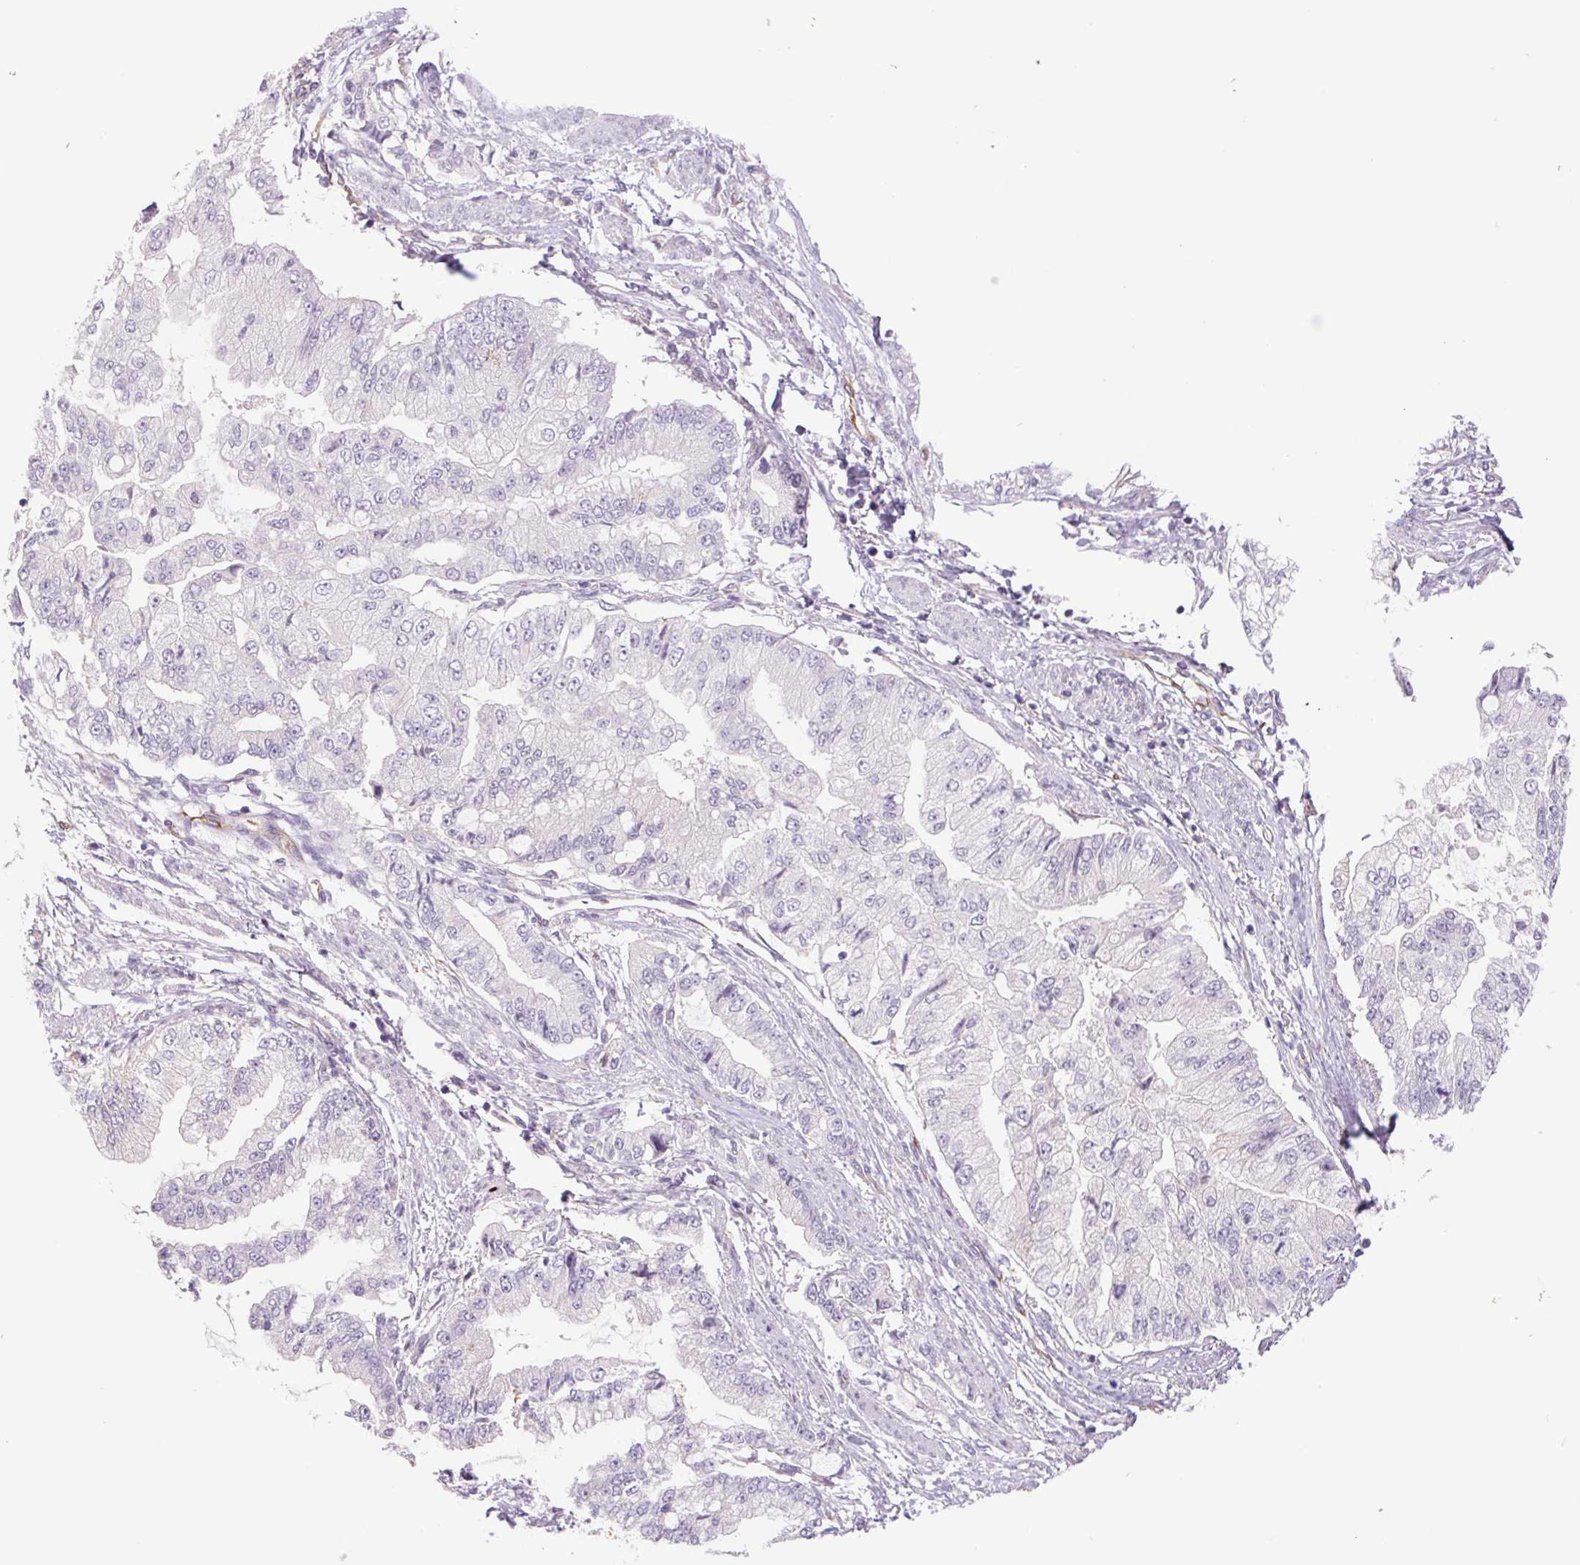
{"staining": {"intensity": "negative", "quantity": "none", "location": "none"}, "tissue": "stomach cancer", "cell_type": "Tumor cells", "image_type": "cancer", "snomed": [{"axis": "morphology", "description": "Adenocarcinoma, NOS"}, {"axis": "topography", "description": "Stomach, upper"}], "caption": "Micrograph shows no protein staining in tumor cells of stomach cancer (adenocarcinoma) tissue.", "gene": "IGFL3", "patient": {"sex": "female", "age": 74}}